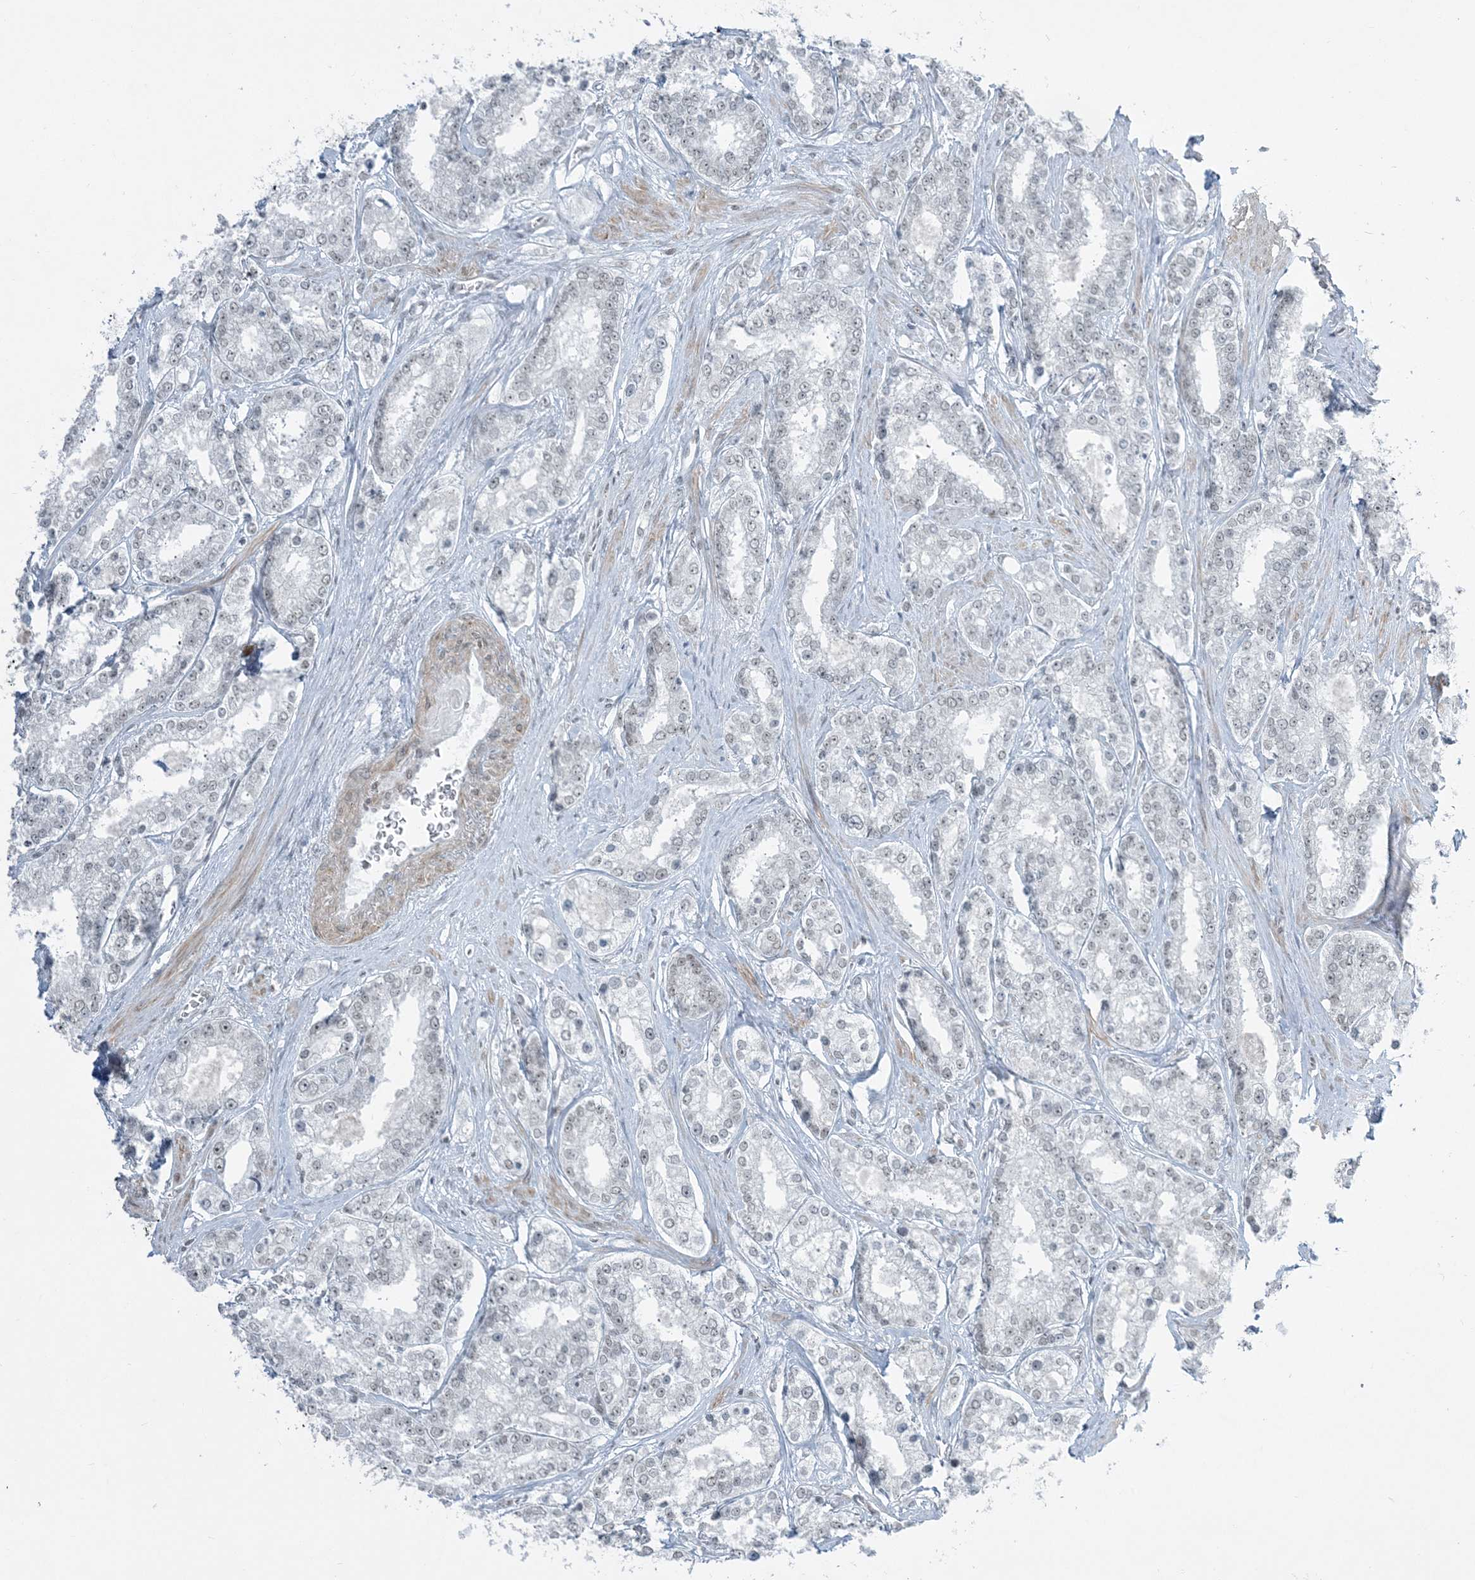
{"staining": {"intensity": "weak", "quantity": "<25%", "location": "nuclear"}, "tissue": "prostate cancer", "cell_type": "Tumor cells", "image_type": "cancer", "snomed": [{"axis": "morphology", "description": "Normal tissue, NOS"}, {"axis": "morphology", "description": "Adenocarcinoma, High grade"}, {"axis": "topography", "description": "Prostate"}], "caption": "Immunohistochemical staining of prostate cancer (high-grade adenocarcinoma) demonstrates no significant staining in tumor cells.", "gene": "ZNF787", "patient": {"sex": "male", "age": 83}}